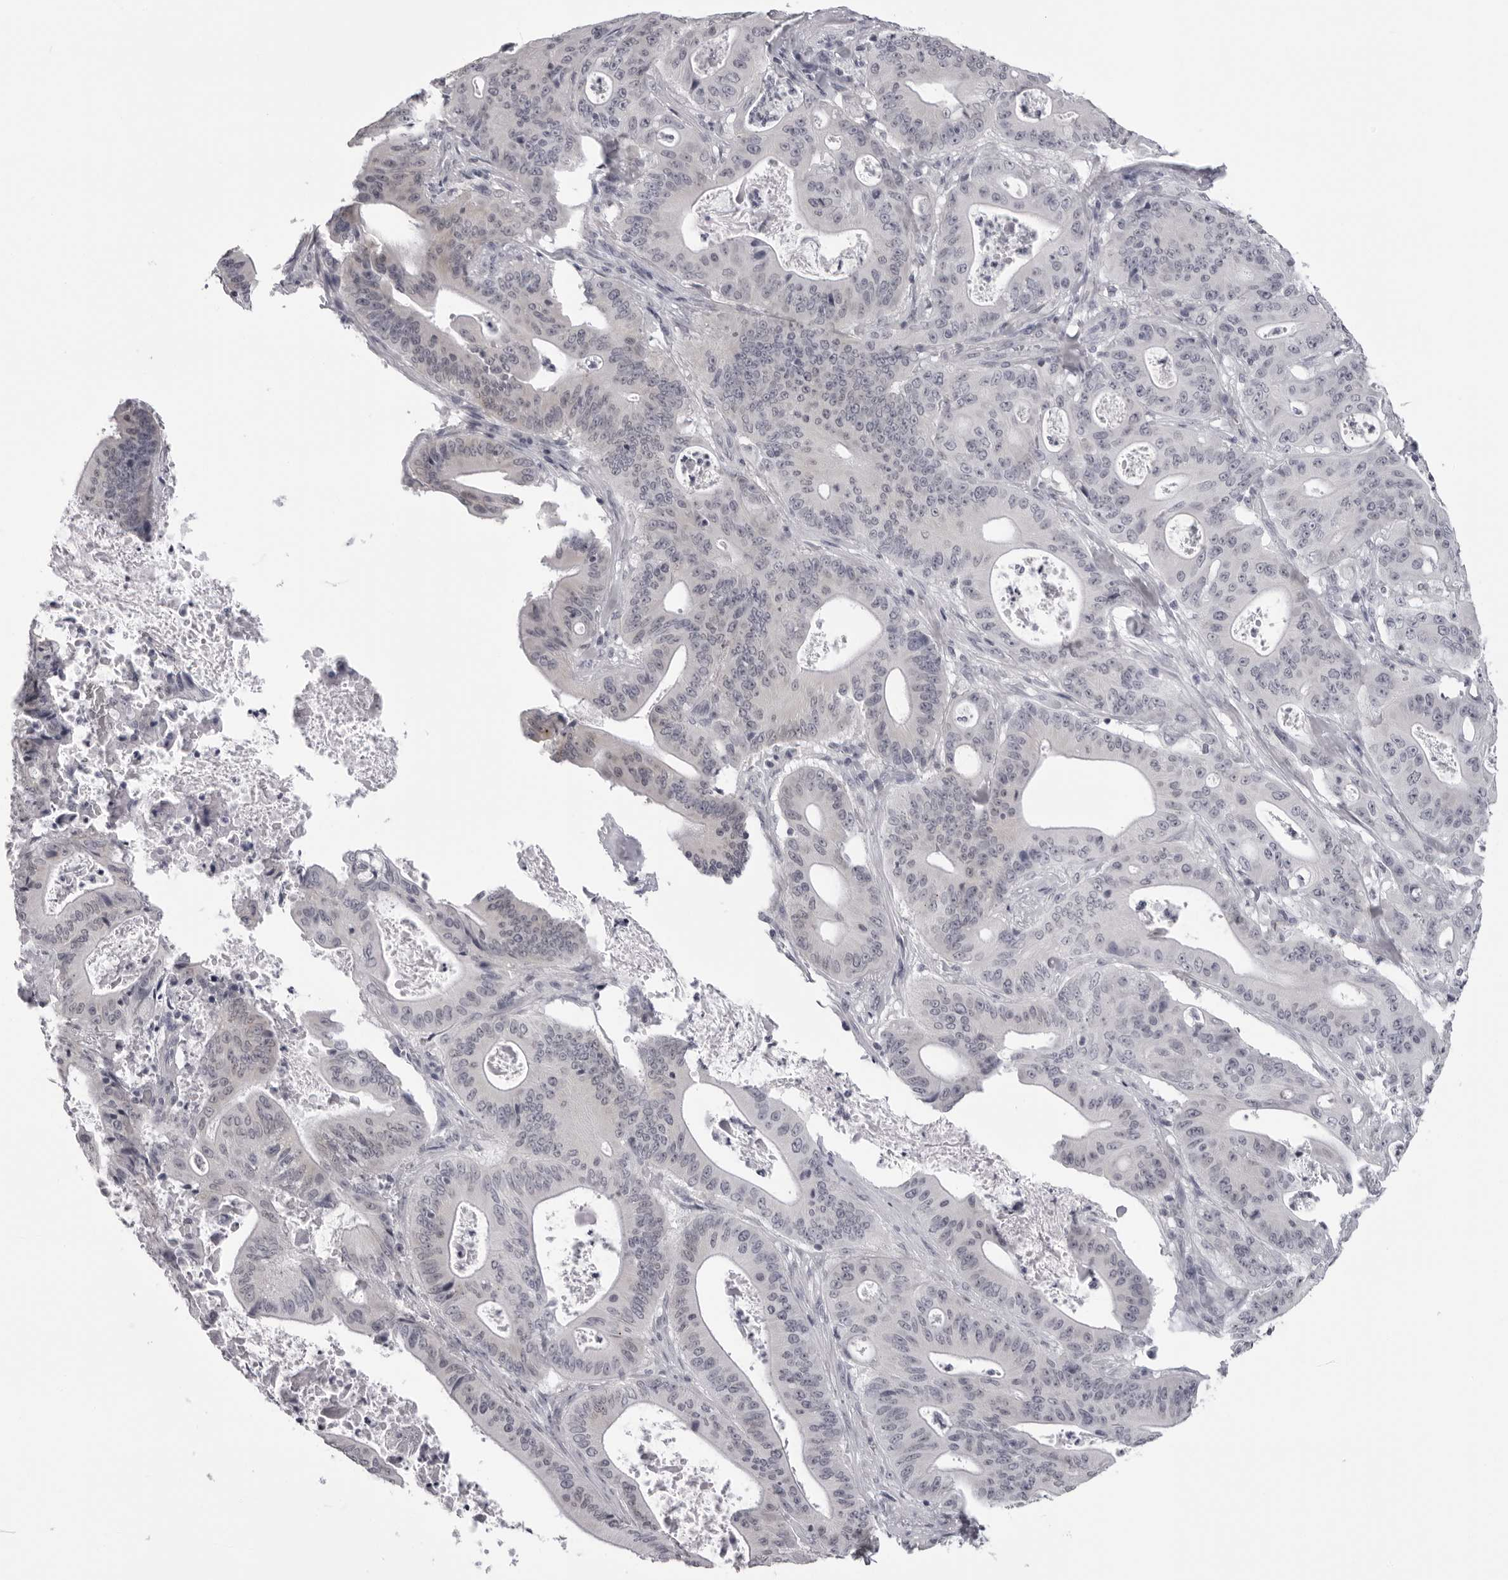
{"staining": {"intensity": "negative", "quantity": "none", "location": "none"}, "tissue": "pancreatic cancer", "cell_type": "Tumor cells", "image_type": "cancer", "snomed": [{"axis": "morphology", "description": "Normal tissue, NOS"}, {"axis": "topography", "description": "Lymph node"}], "caption": "This is an IHC micrograph of human pancreatic cancer. There is no positivity in tumor cells.", "gene": "DNALI1", "patient": {"sex": "male", "age": 62}}